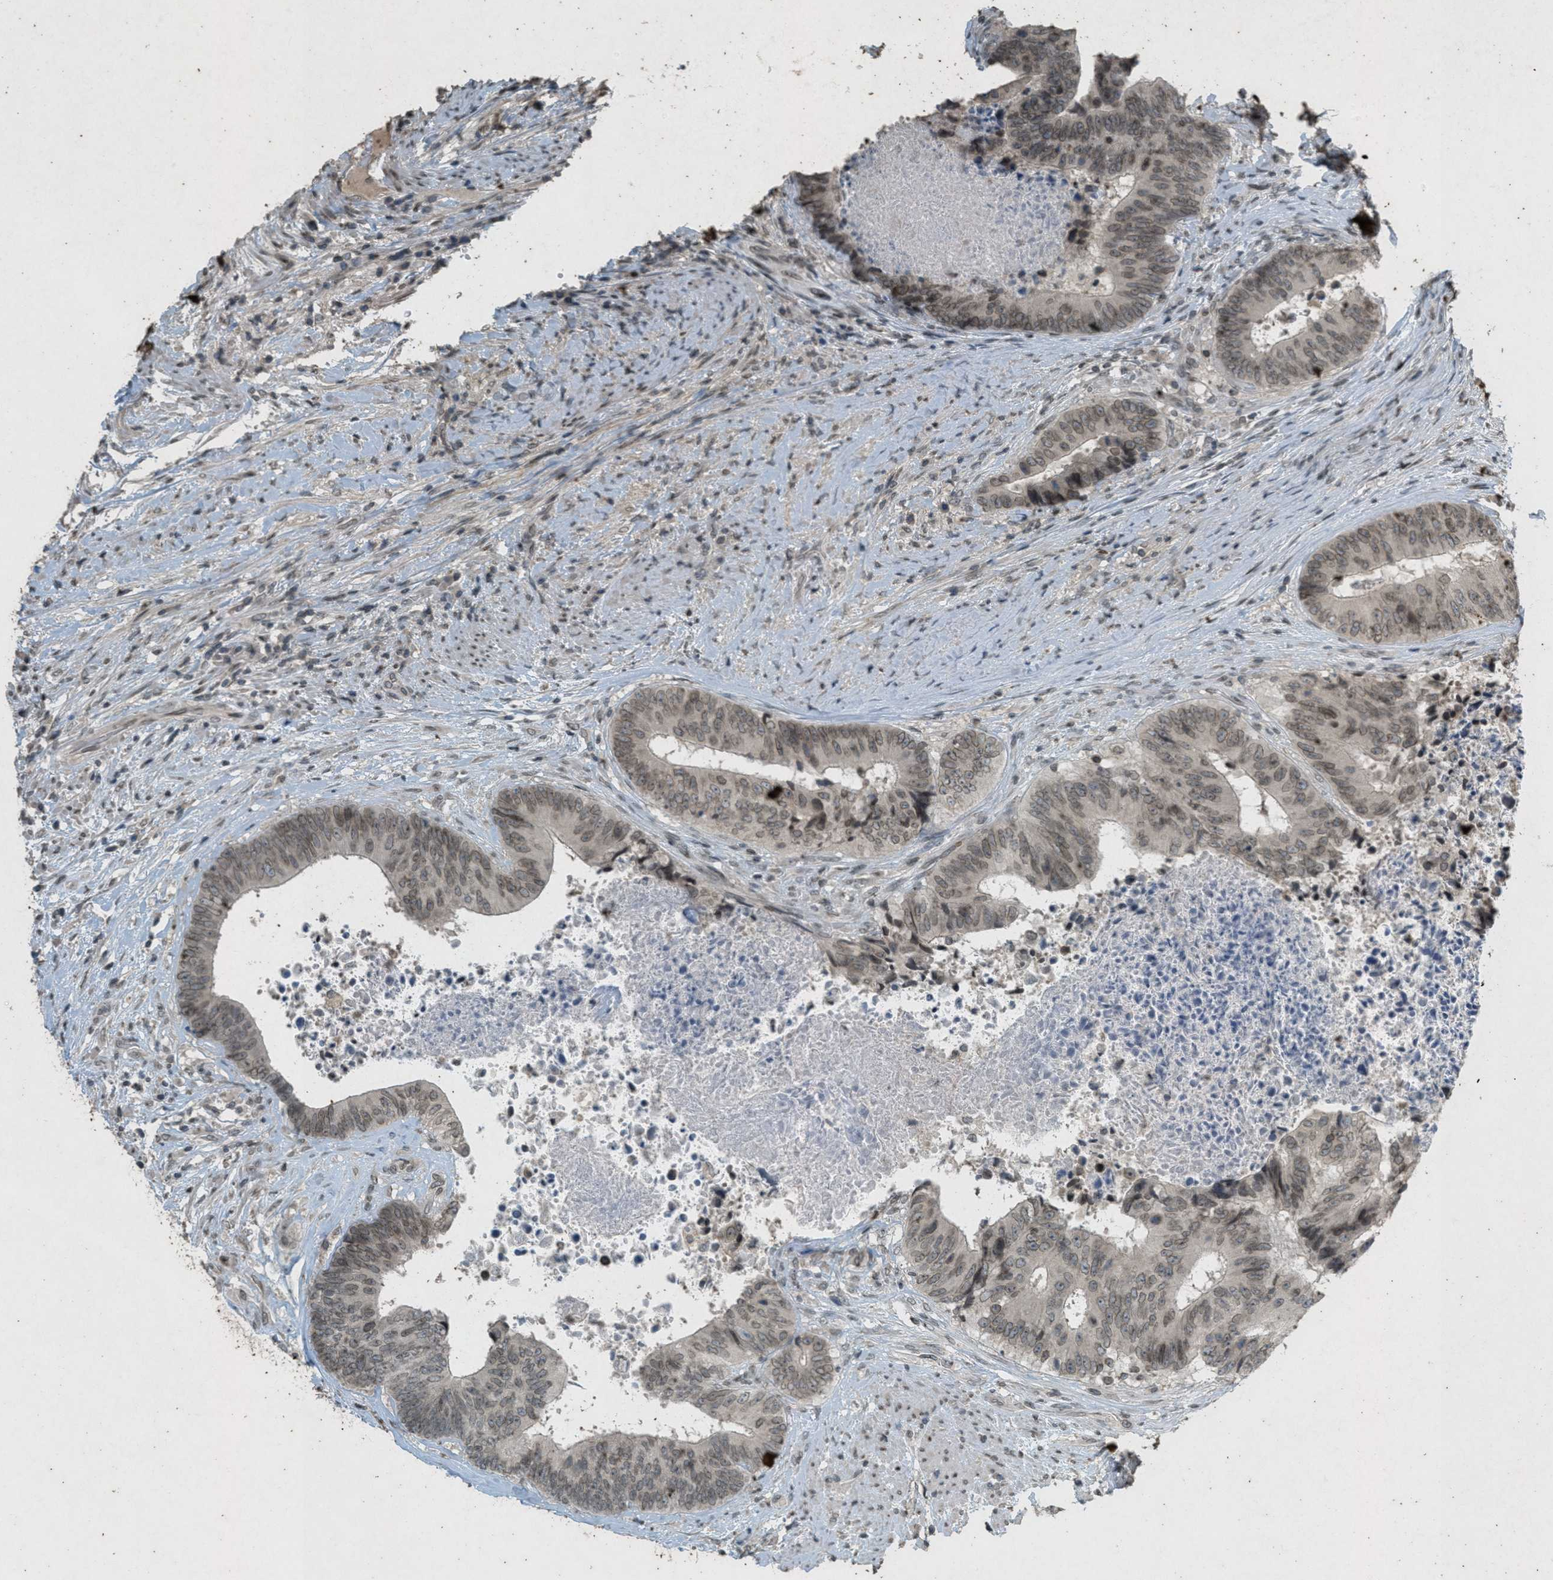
{"staining": {"intensity": "moderate", "quantity": ">75%", "location": "cytoplasmic/membranous,nuclear"}, "tissue": "colorectal cancer", "cell_type": "Tumor cells", "image_type": "cancer", "snomed": [{"axis": "morphology", "description": "Adenocarcinoma, NOS"}, {"axis": "topography", "description": "Rectum"}], "caption": "About >75% of tumor cells in colorectal cancer (adenocarcinoma) reveal moderate cytoplasmic/membranous and nuclear protein staining as visualized by brown immunohistochemical staining.", "gene": "ABHD6", "patient": {"sex": "male", "age": 72}}